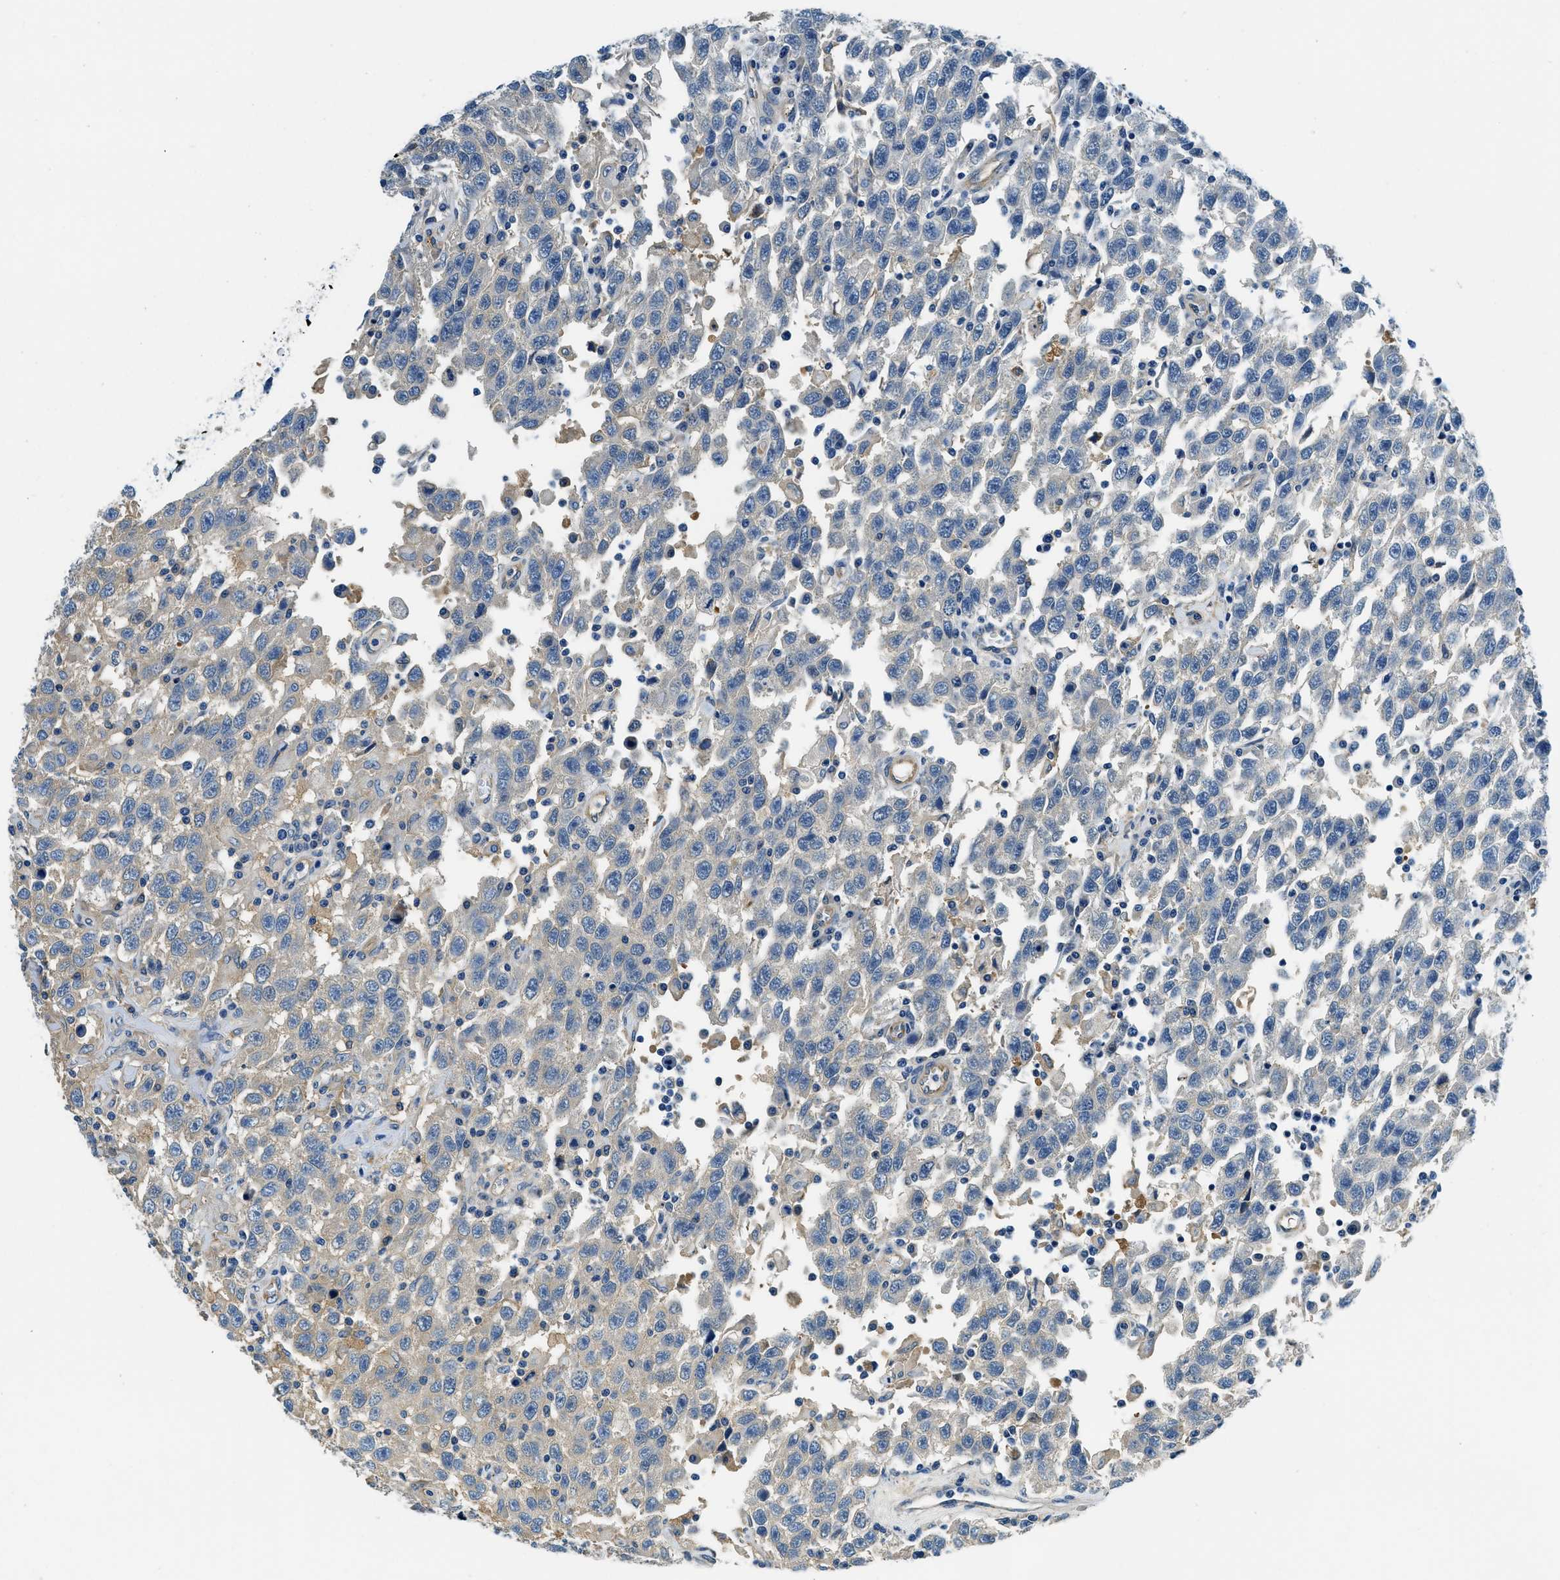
{"staining": {"intensity": "weak", "quantity": "<25%", "location": "cytoplasmic/membranous"}, "tissue": "testis cancer", "cell_type": "Tumor cells", "image_type": "cancer", "snomed": [{"axis": "morphology", "description": "Seminoma, NOS"}, {"axis": "topography", "description": "Testis"}], "caption": "A high-resolution photomicrograph shows IHC staining of seminoma (testis), which demonstrates no significant expression in tumor cells. (Brightfield microscopy of DAB (3,3'-diaminobenzidine) immunohistochemistry at high magnification).", "gene": "TWF1", "patient": {"sex": "male", "age": 41}}